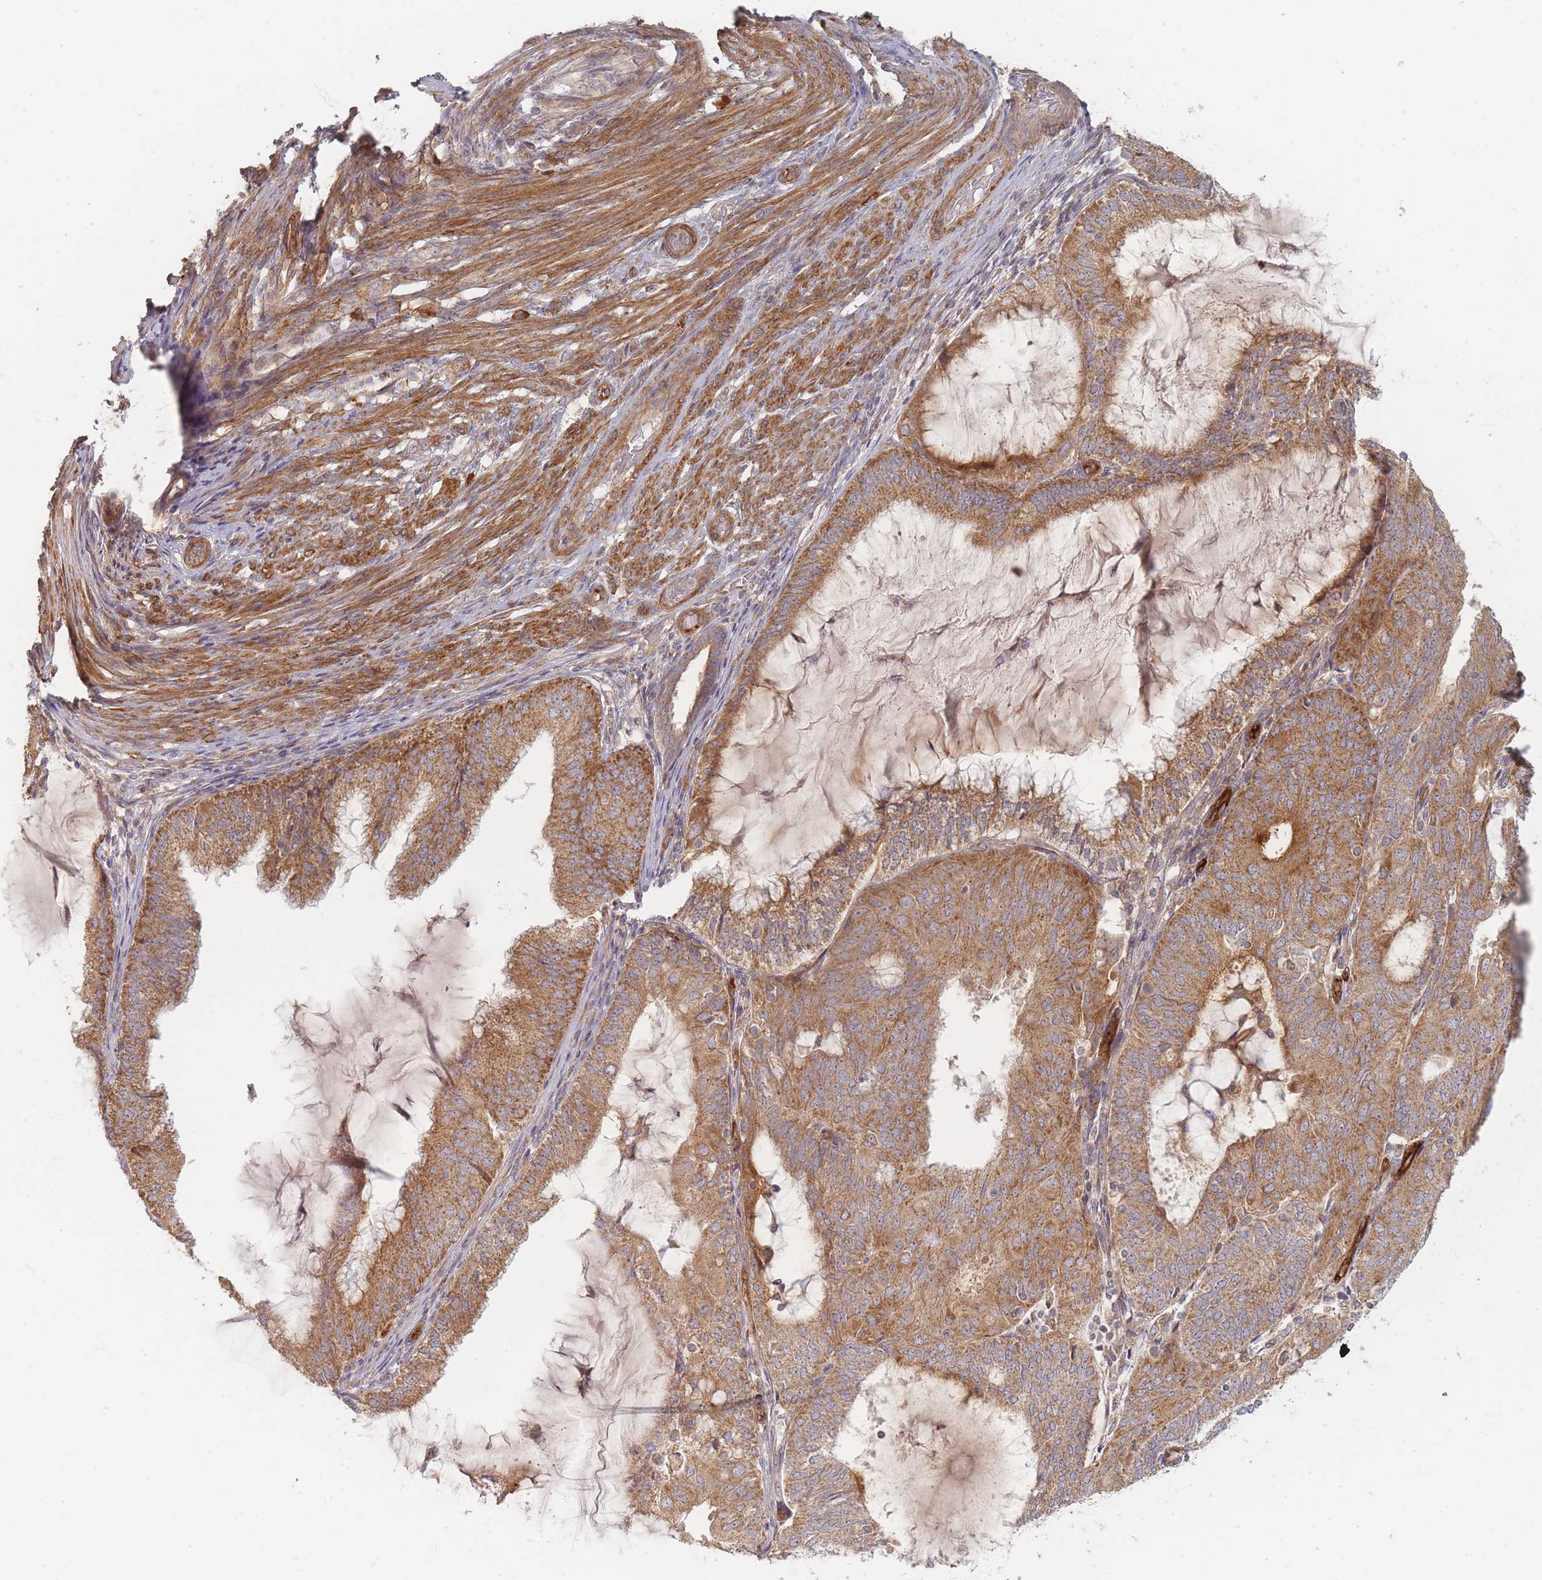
{"staining": {"intensity": "moderate", "quantity": ">75%", "location": "cytoplasmic/membranous"}, "tissue": "endometrial cancer", "cell_type": "Tumor cells", "image_type": "cancer", "snomed": [{"axis": "morphology", "description": "Adenocarcinoma, NOS"}, {"axis": "topography", "description": "Endometrium"}], "caption": "Tumor cells exhibit moderate cytoplasmic/membranous staining in approximately >75% of cells in adenocarcinoma (endometrial).", "gene": "MRPS6", "patient": {"sex": "female", "age": 81}}